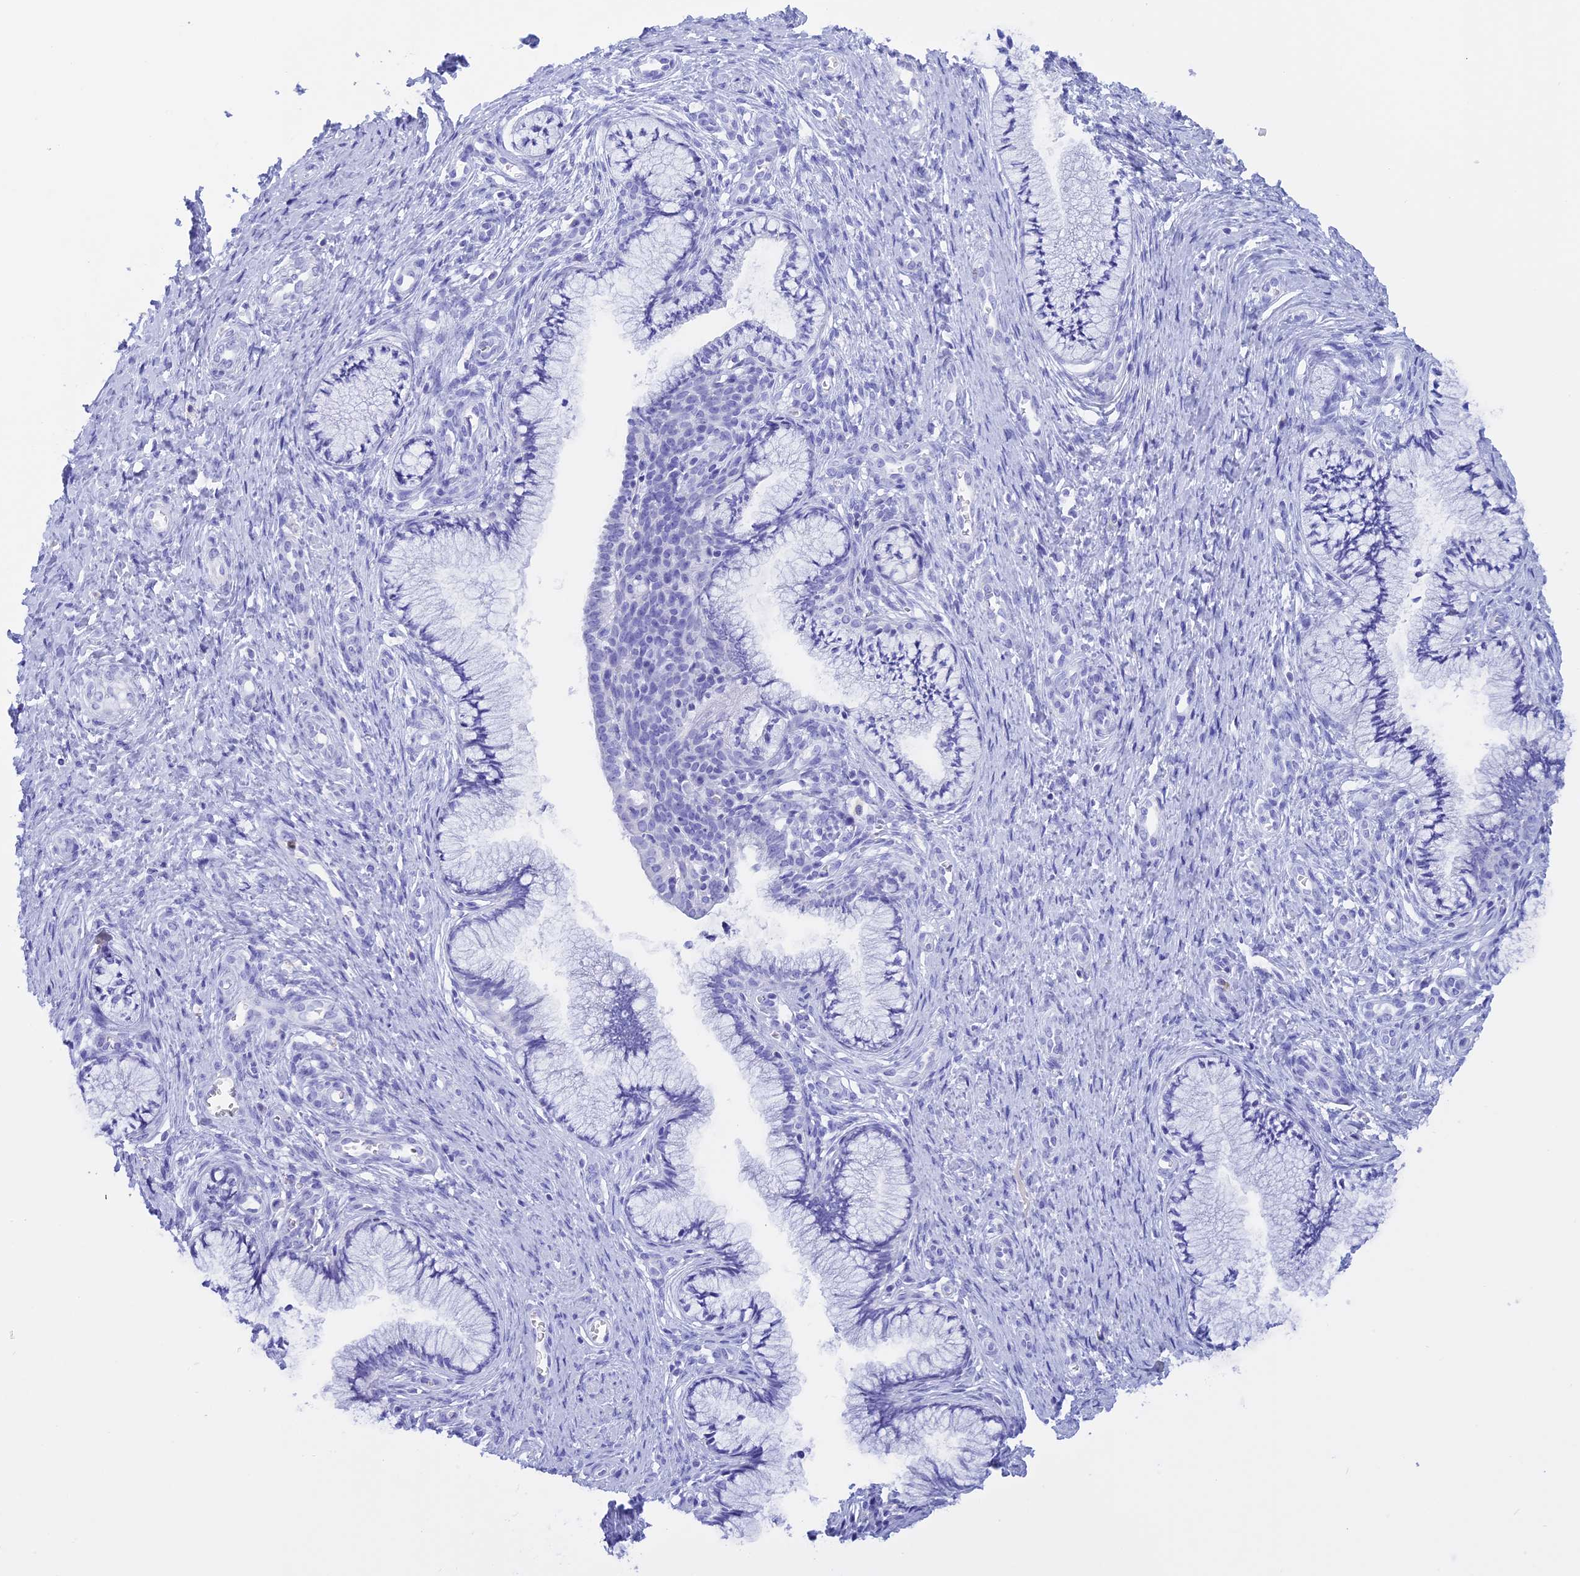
{"staining": {"intensity": "negative", "quantity": "none", "location": "none"}, "tissue": "cervix", "cell_type": "Glandular cells", "image_type": "normal", "snomed": [{"axis": "morphology", "description": "Normal tissue, NOS"}, {"axis": "topography", "description": "Cervix"}], "caption": "High power microscopy micrograph of an immunohistochemistry histopathology image of normal cervix, revealing no significant expression in glandular cells.", "gene": "BRI3", "patient": {"sex": "female", "age": 36}}